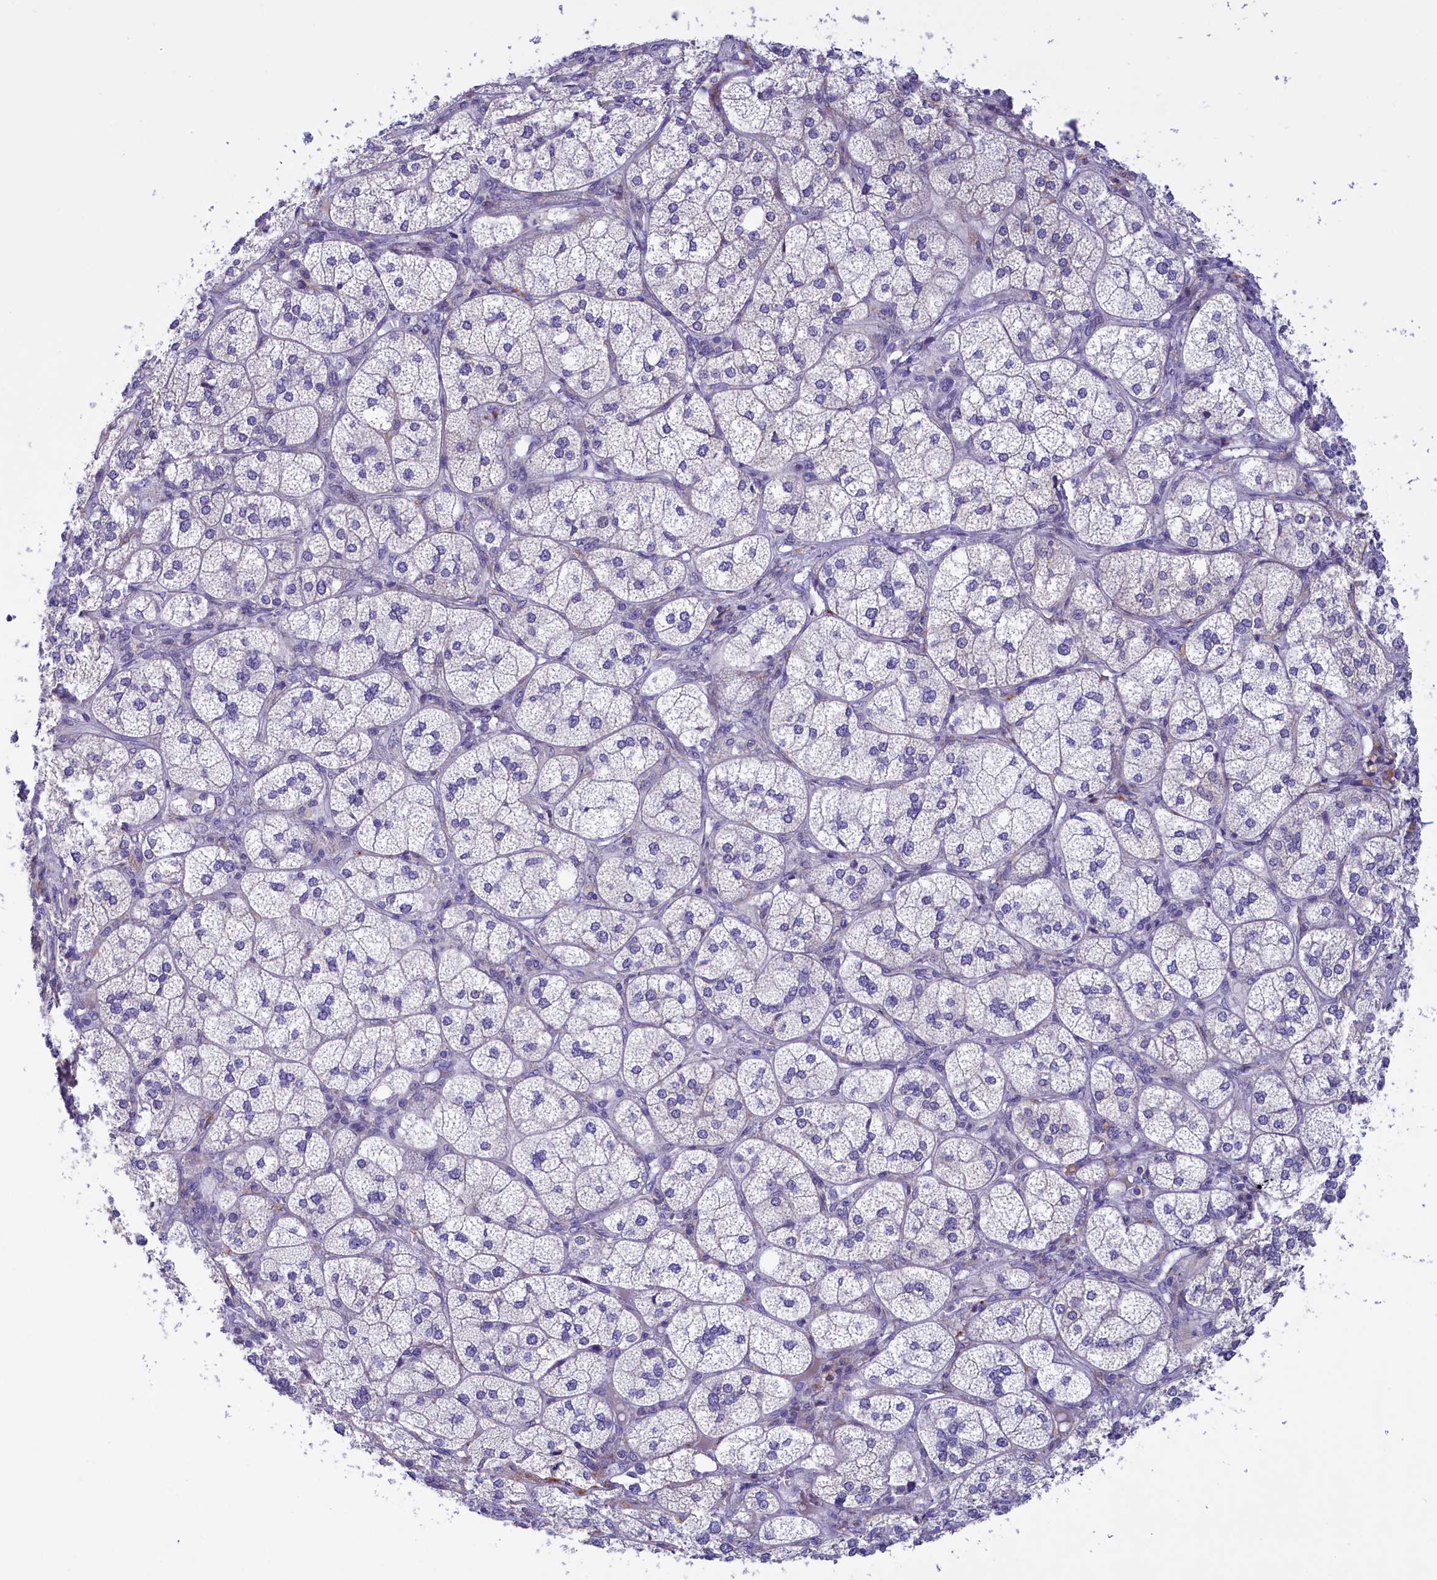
{"staining": {"intensity": "moderate", "quantity": "<25%", "location": "cytoplasmic/membranous"}, "tissue": "adrenal gland", "cell_type": "Glandular cells", "image_type": "normal", "snomed": [{"axis": "morphology", "description": "Normal tissue, NOS"}, {"axis": "topography", "description": "Adrenal gland"}], "caption": "Moderate cytoplasmic/membranous positivity for a protein is identified in about <25% of glandular cells of benign adrenal gland using IHC.", "gene": "LOXL1", "patient": {"sex": "female", "age": 61}}